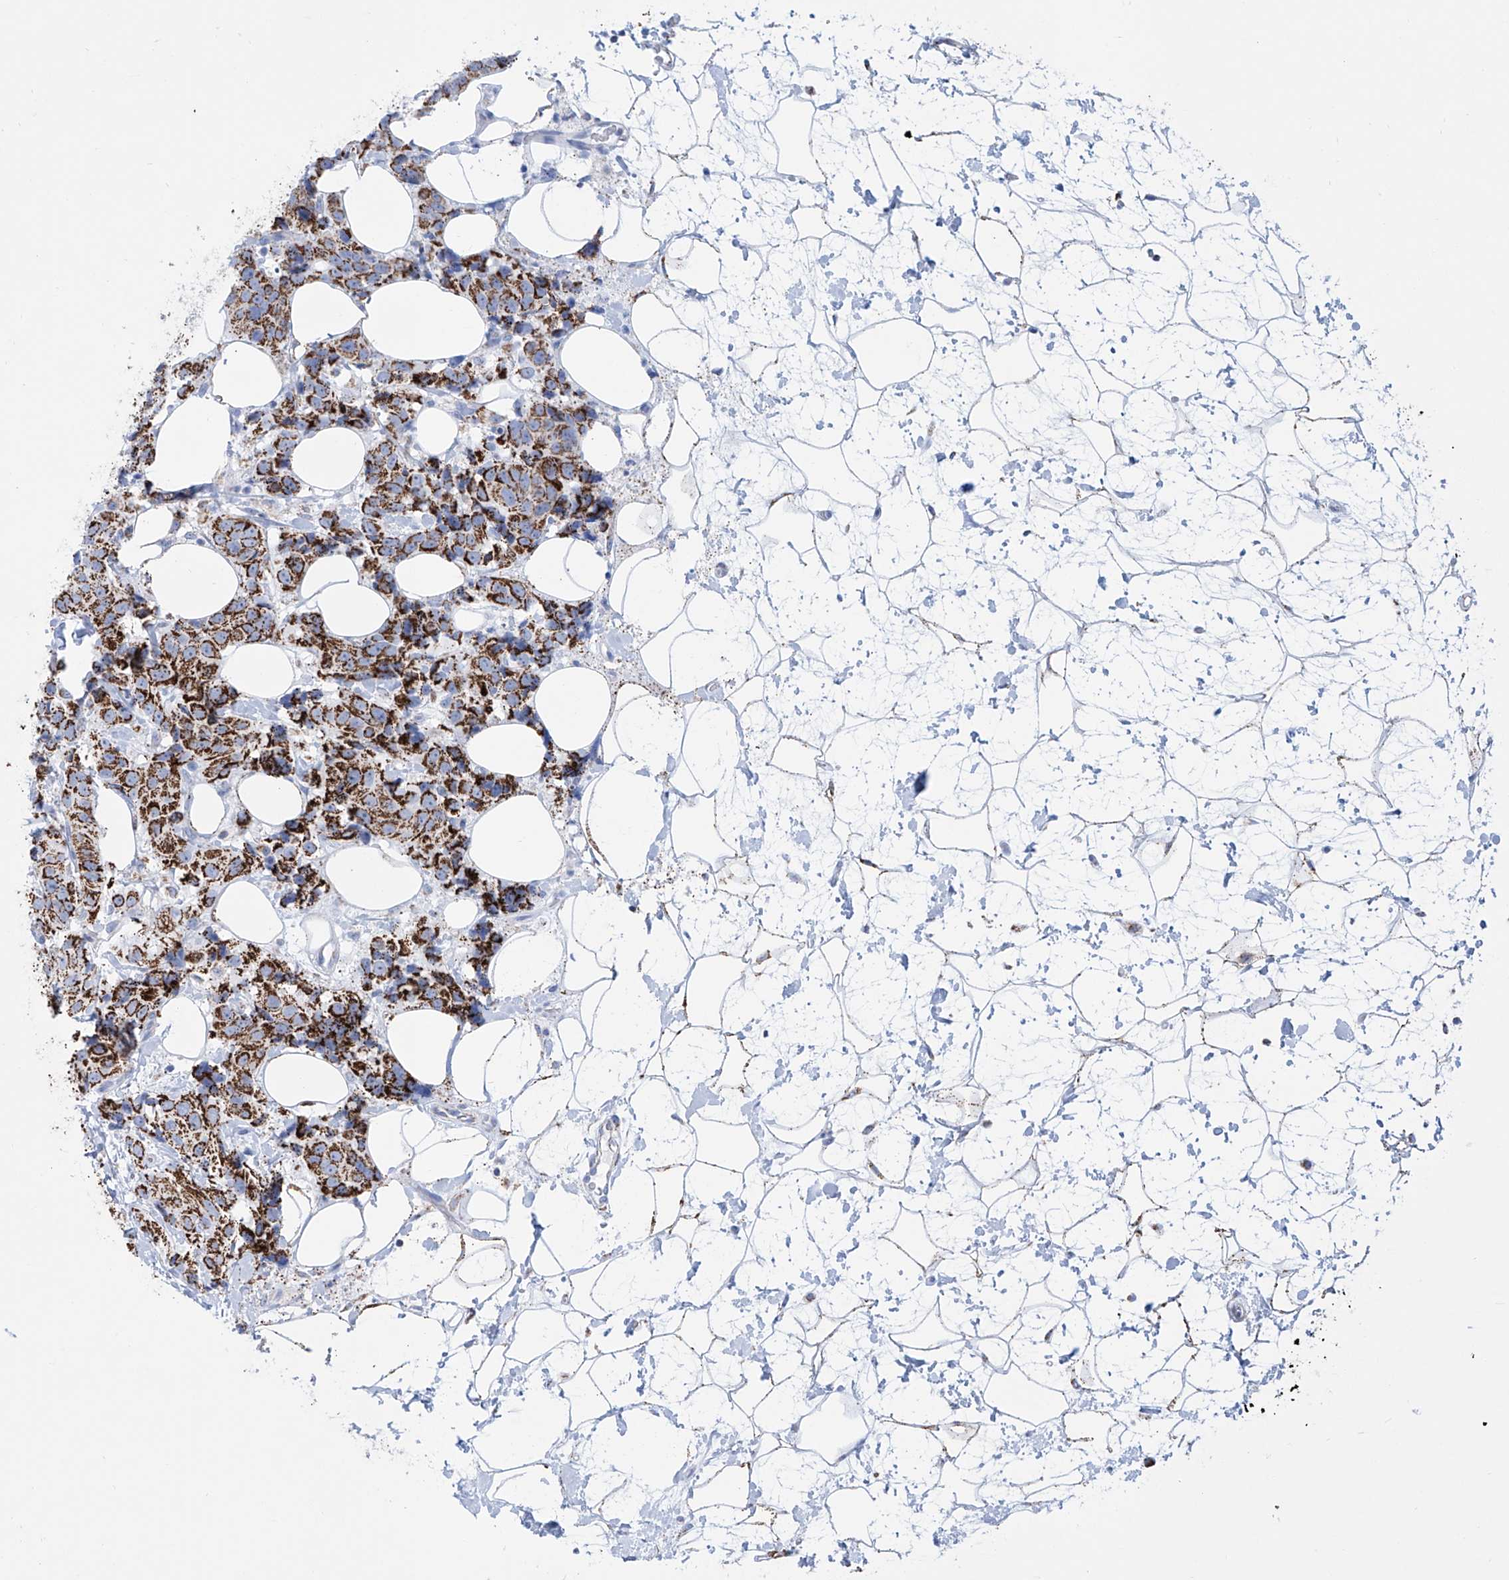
{"staining": {"intensity": "strong", "quantity": ">75%", "location": "cytoplasmic/membranous"}, "tissue": "breast cancer", "cell_type": "Tumor cells", "image_type": "cancer", "snomed": [{"axis": "morphology", "description": "Normal tissue, NOS"}, {"axis": "morphology", "description": "Duct carcinoma"}, {"axis": "topography", "description": "Breast"}], "caption": "This photomicrograph demonstrates immunohistochemistry staining of human breast cancer (infiltrating ductal carcinoma), with high strong cytoplasmic/membranous staining in about >75% of tumor cells.", "gene": "ALDH6A1", "patient": {"sex": "female", "age": 39}}